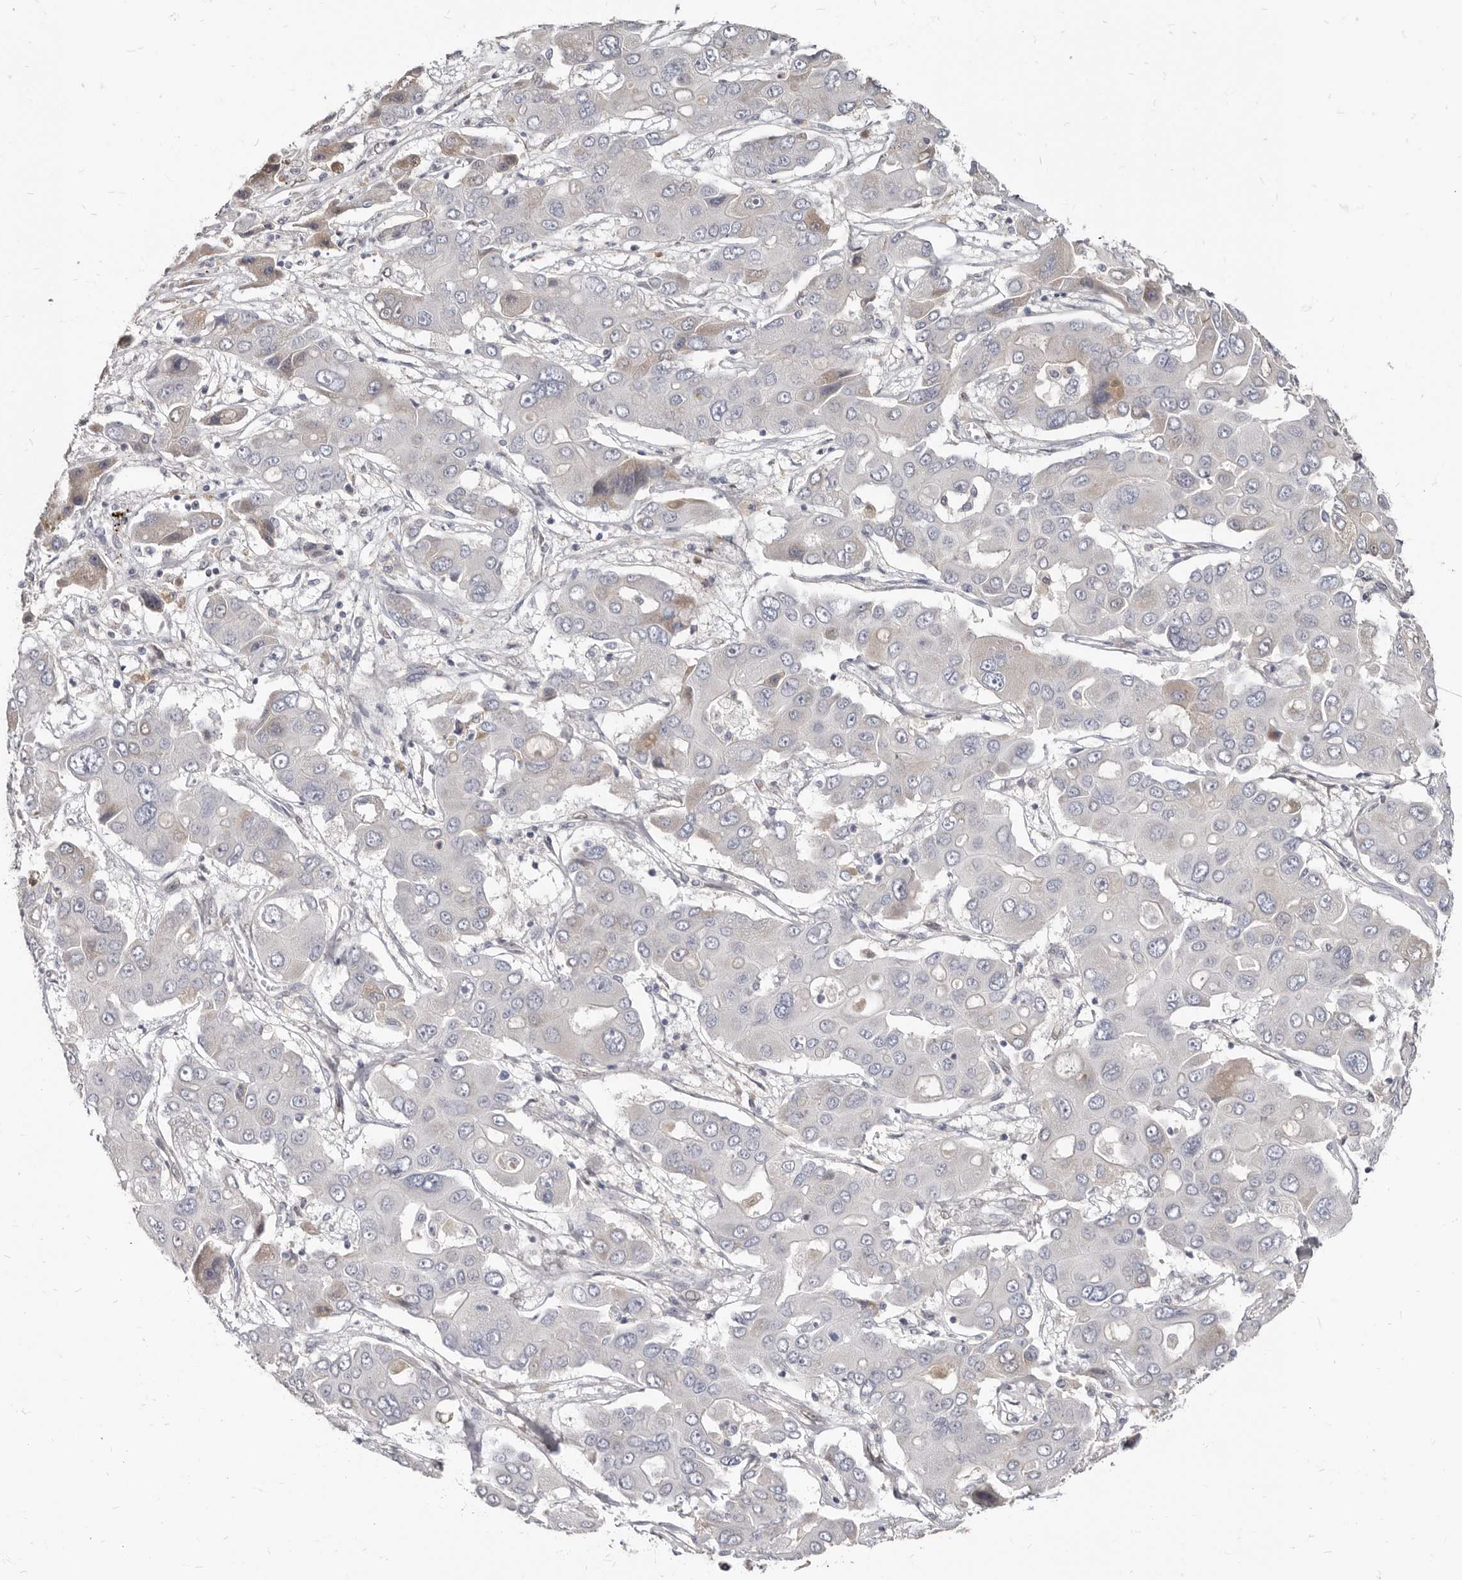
{"staining": {"intensity": "weak", "quantity": "<25%", "location": "cytoplasmic/membranous"}, "tissue": "liver cancer", "cell_type": "Tumor cells", "image_type": "cancer", "snomed": [{"axis": "morphology", "description": "Cholangiocarcinoma"}, {"axis": "topography", "description": "Liver"}], "caption": "Liver cancer (cholangiocarcinoma) stained for a protein using immunohistochemistry (IHC) reveals no staining tumor cells.", "gene": "MRGPRF", "patient": {"sex": "male", "age": 67}}